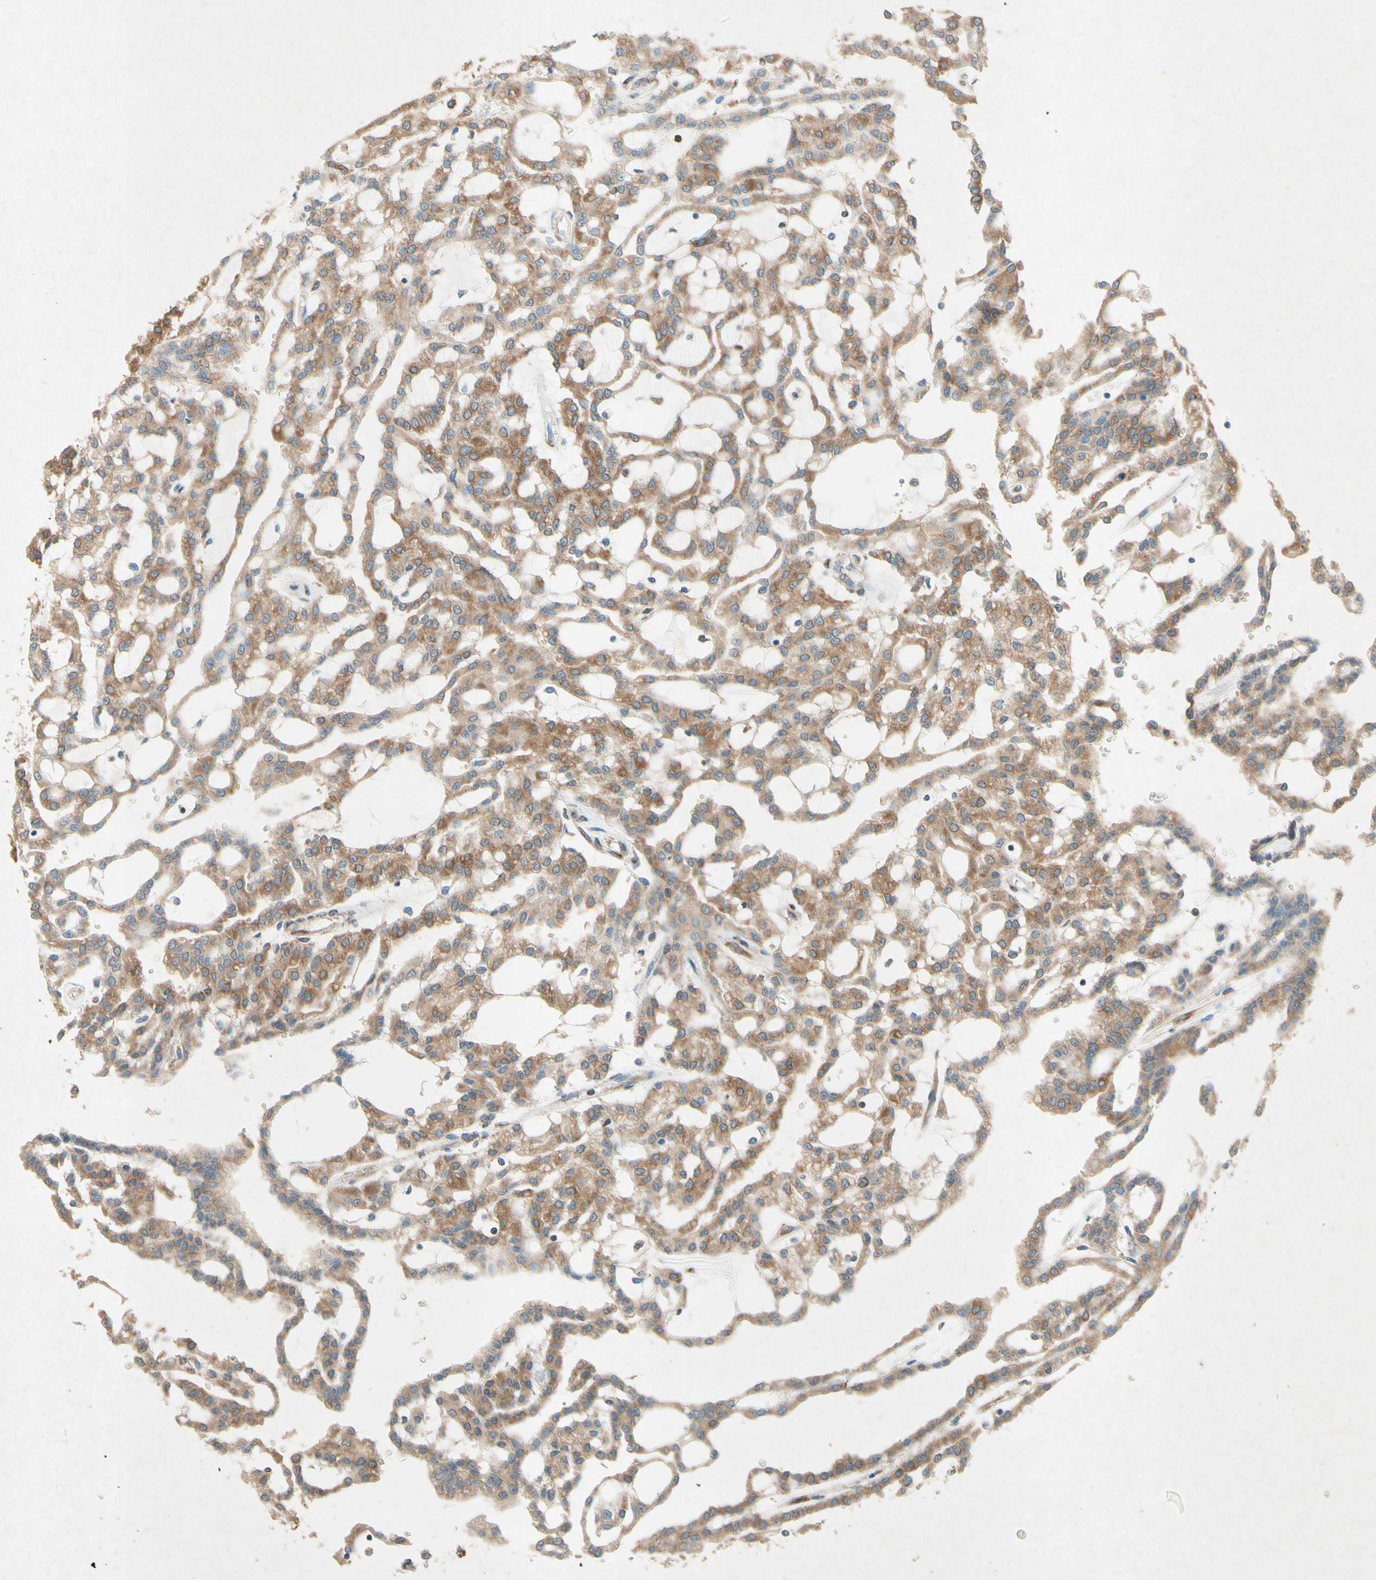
{"staining": {"intensity": "moderate", "quantity": ">75%", "location": "cytoplasmic/membranous"}, "tissue": "renal cancer", "cell_type": "Tumor cells", "image_type": "cancer", "snomed": [{"axis": "morphology", "description": "Adenocarcinoma, NOS"}, {"axis": "topography", "description": "Kidney"}], "caption": "About >75% of tumor cells in adenocarcinoma (renal) reveal moderate cytoplasmic/membranous protein positivity as visualized by brown immunohistochemical staining.", "gene": "PABPC1", "patient": {"sex": "male", "age": 63}}